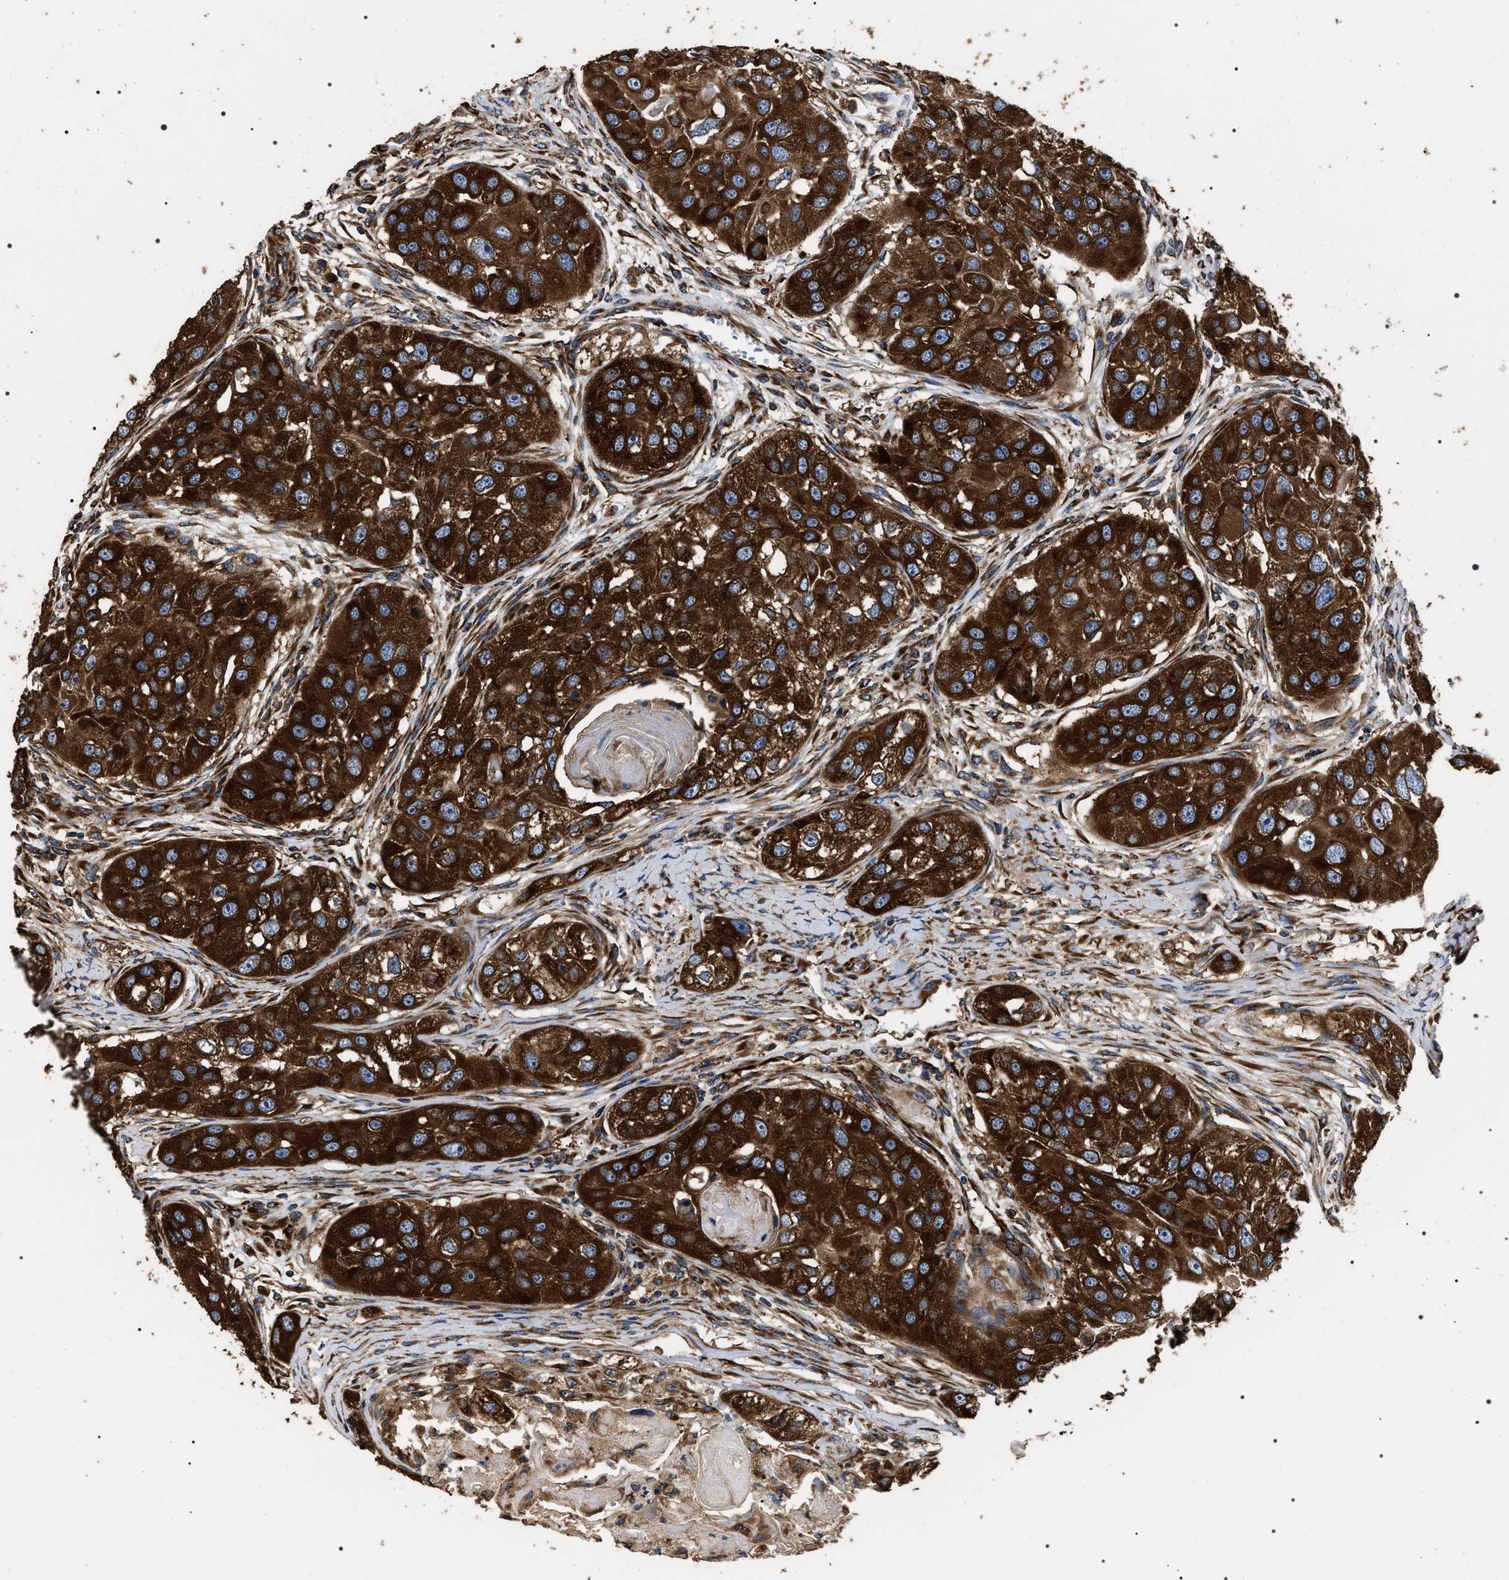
{"staining": {"intensity": "strong", "quantity": ">75%", "location": "cytoplasmic/membranous"}, "tissue": "head and neck cancer", "cell_type": "Tumor cells", "image_type": "cancer", "snomed": [{"axis": "morphology", "description": "Normal tissue, NOS"}, {"axis": "morphology", "description": "Squamous cell carcinoma, NOS"}, {"axis": "topography", "description": "Skeletal muscle"}, {"axis": "topography", "description": "Head-Neck"}], "caption": "Immunohistochemistry (IHC) micrograph of head and neck cancer (squamous cell carcinoma) stained for a protein (brown), which reveals high levels of strong cytoplasmic/membranous staining in approximately >75% of tumor cells.", "gene": "KTN1", "patient": {"sex": "male", "age": 51}}